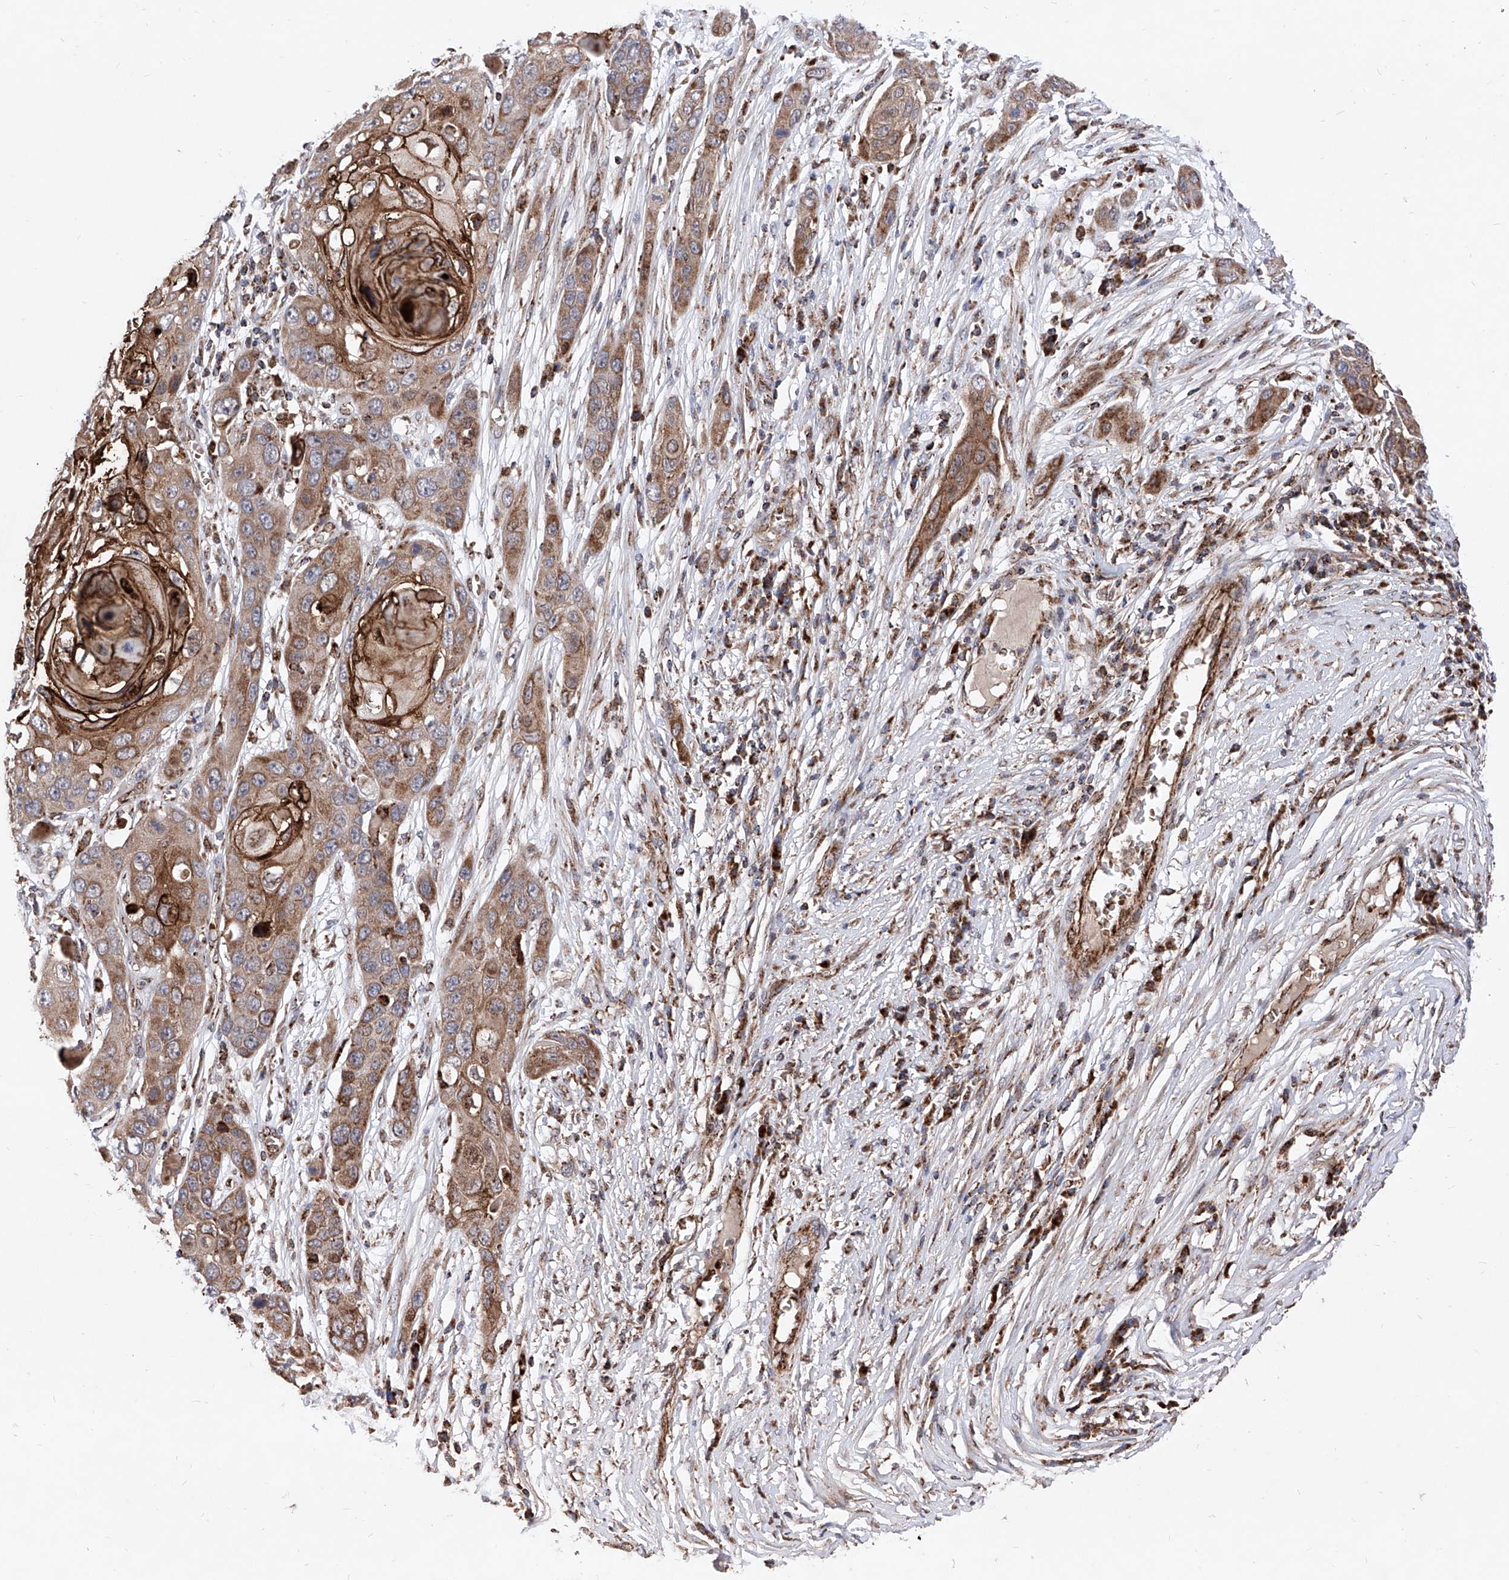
{"staining": {"intensity": "moderate", "quantity": ">75%", "location": "cytoplasmic/membranous"}, "tissue": "skin cancer", "cell_type": "Tumor cells", "image_type": "cancer", "snomed": [{"axis": "morphology", "description": "Squamous cell carcinoma, NOS"}, {"axis": "topography", "description": "Skin"}], "caption": "Squamous cell carcinoma (skin) stained with a protein marker shows moderate staining in tumor cells.", "gene": "SEMA6A", "patient": {"sex": "male", "age": 55}}